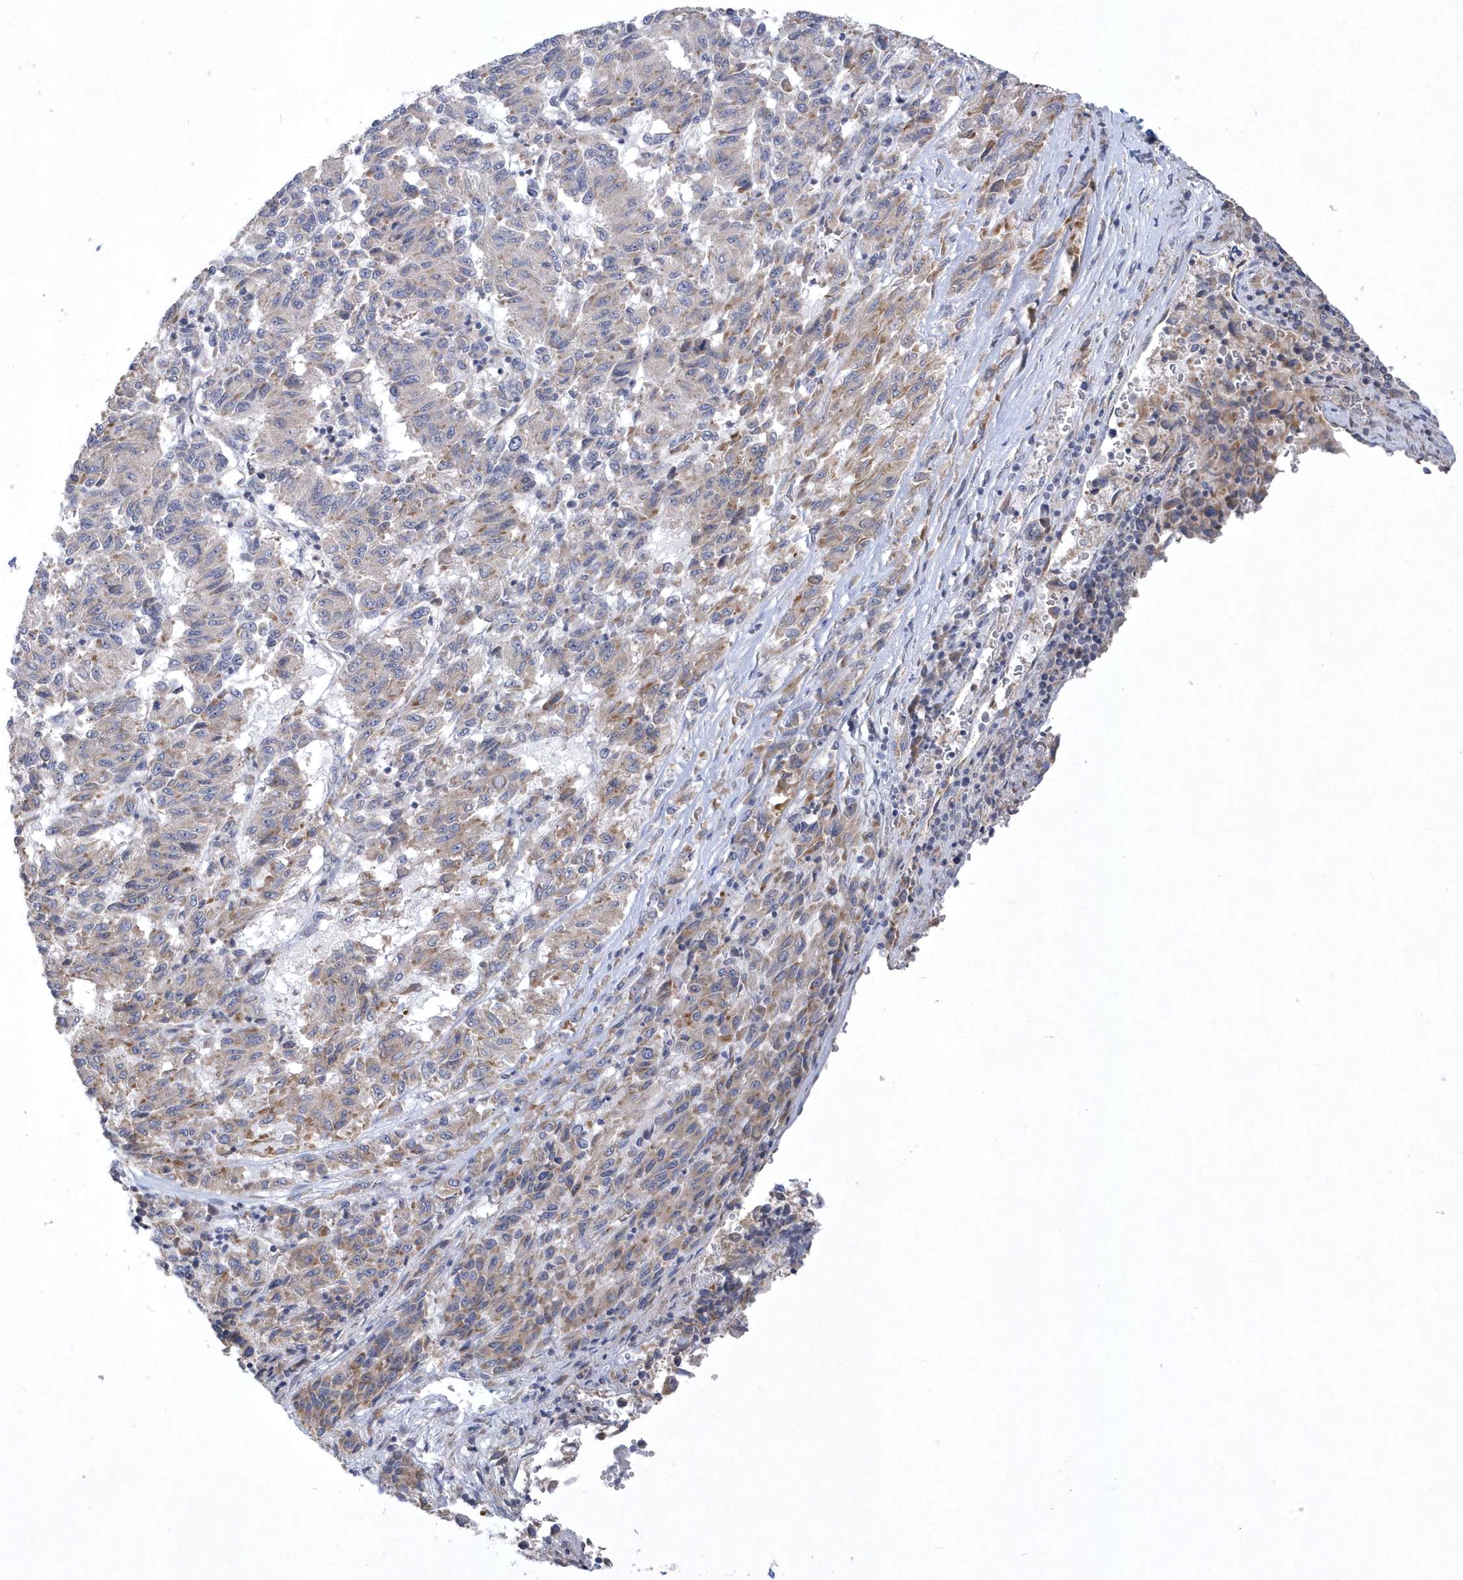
{"staining": {"intensity": "moderate", "quantity": "<25%", "location": "cytoplasmic/membranous"}, "tissue": "melanoma", "cell_type": "Tumor cells", "image_type": "cancer", "snomed": [{"axis": "morphology", "description": "Malignant melanoma, Metastatic site"}, {"axis": "topography", "description": "Lung"}], "caption": "High-magnification brightfield microscopy of malignant melanoma (metastatic site) stained with DAB (brown) and counterstained with hematoxylin (blue). tumor cells exhibit moderate cytoplasmic/membranous staining is identified in about<25% of cells.", "gene": "DGAT1", "patient": {"sex": "male", "age": 64}}